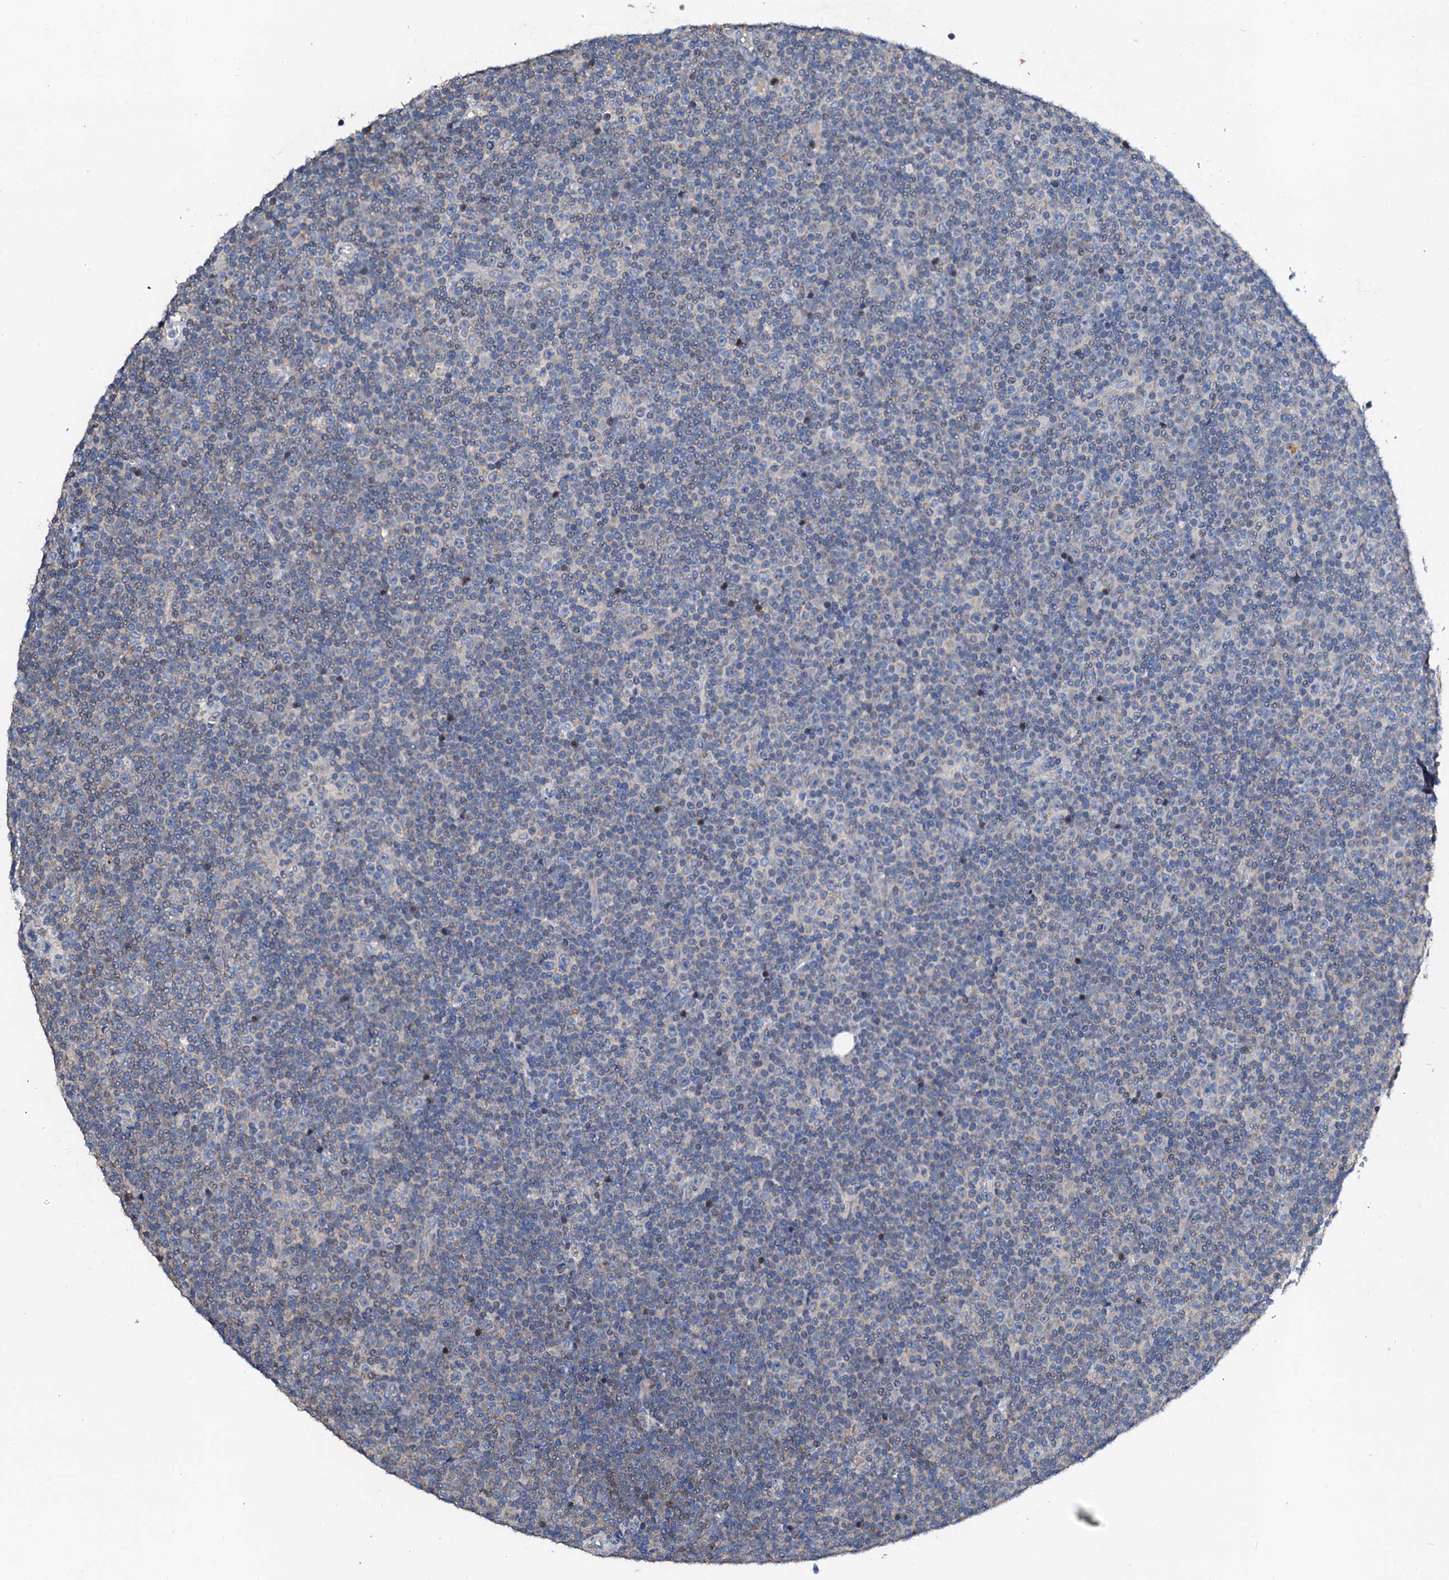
{"staining": {"intensity": "negative", "quantity": "none", "location": "none"}, "tissue": "lymphoma", "cell_type": "Tumor cells", "image_type": "cancer", "snomed": [{"axis": "morphology", "description": "Malignant lymphoma, non-Hodgkin's type, Low grade"}, {"axis": "topography", "description": "Lymph node"}], "caption": "High magnification brightfield microscopy of malignant lymphoma, non-Hodgkin's type (low-grade) stained with DAB (brown) and counterstained with hematoxylin (blue): tumor cells show no significant staining.", "gene": "FIBIN", "patient": {"sex": "female", "age": 67}}